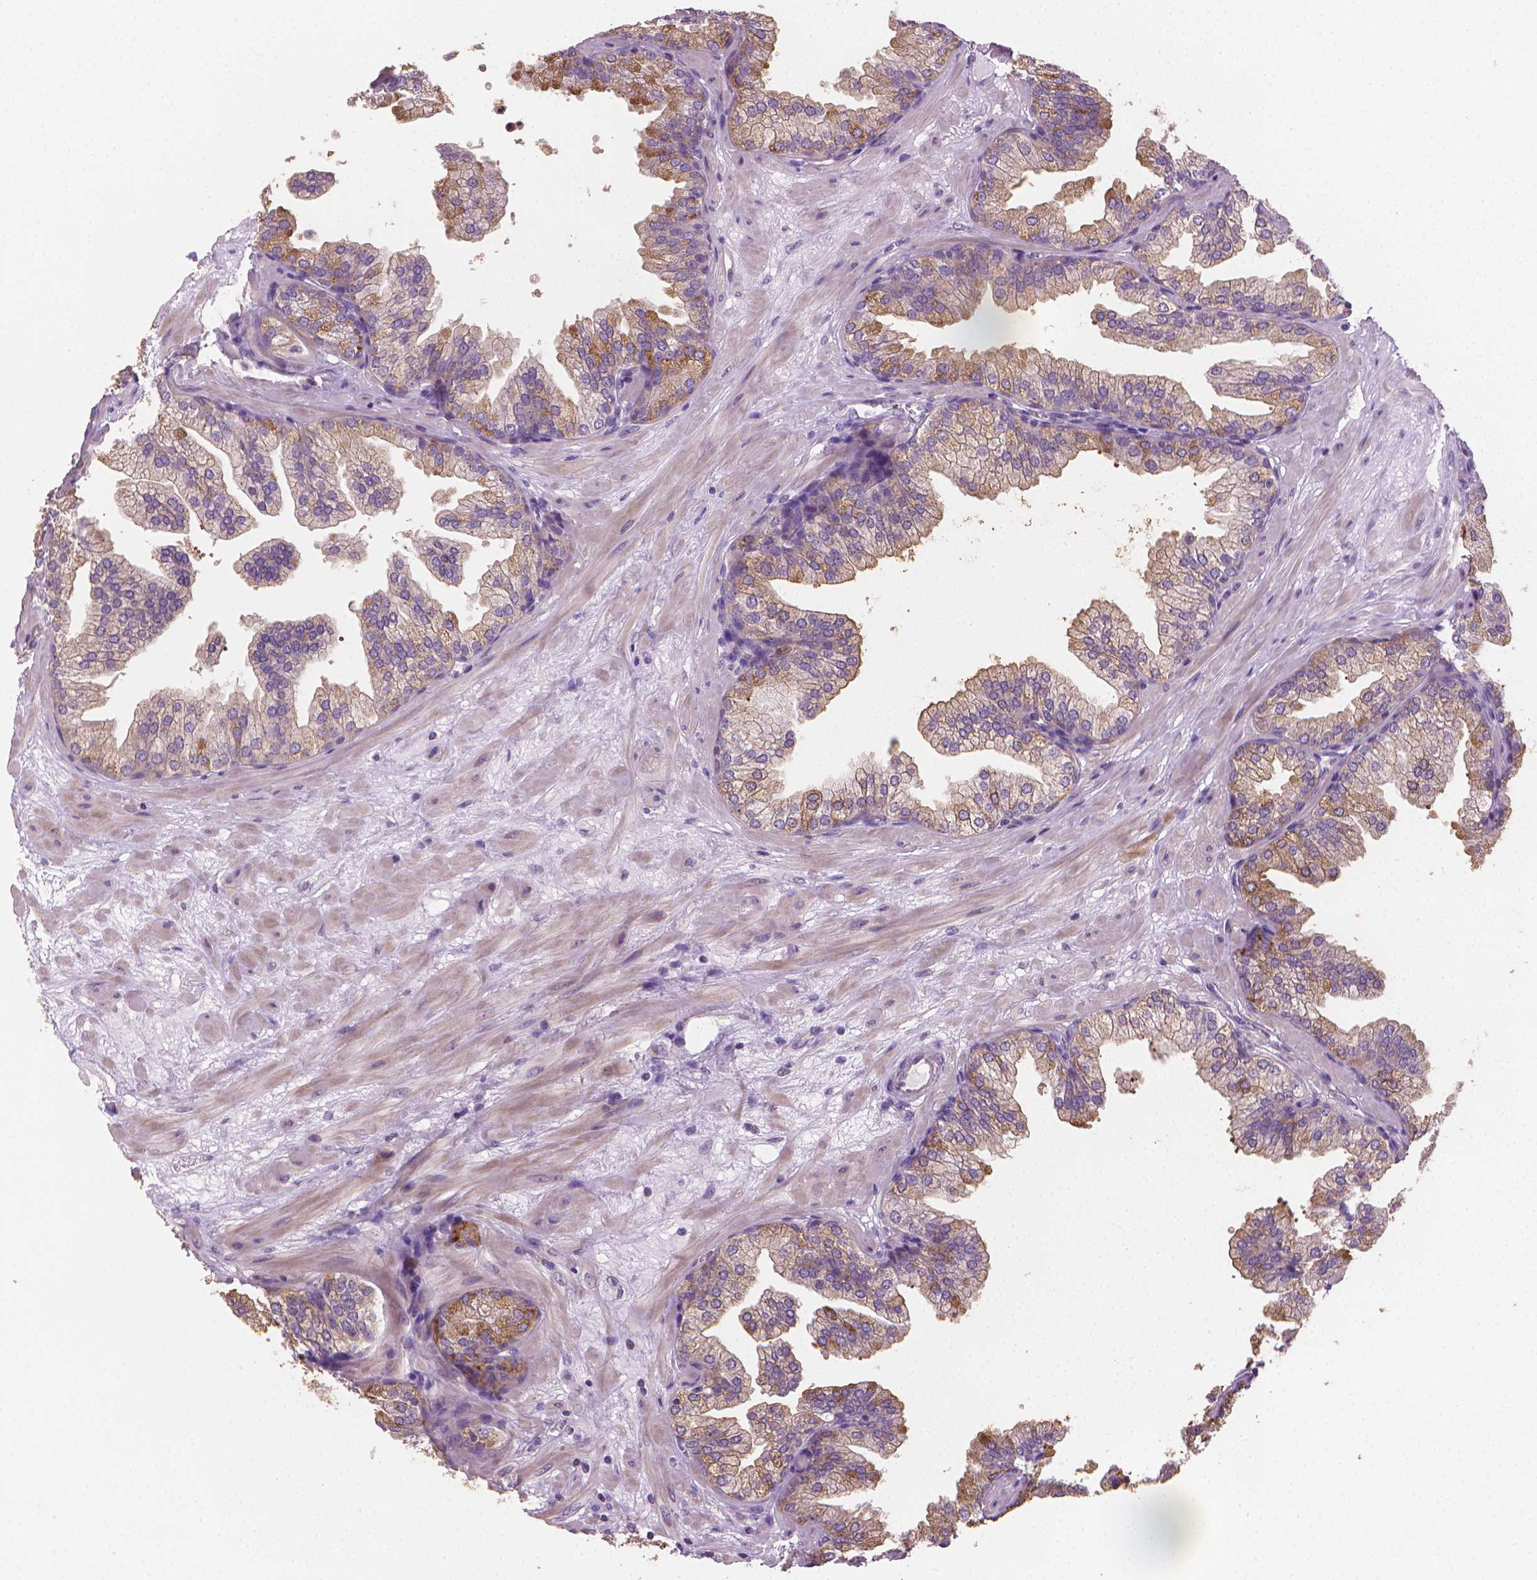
{"staining": {"intensity": "moderate", "quantity": "<25%", "location": "cytoplasmic/membranous"}, "tissue": "prostate", "cell_type": "Glandular cells", "image_type": "normal", "snomed": [{"axis": "morphology", "description": "Normal tissue, NOS"}, {"axis": "topography", "description": "Prostate"}], "caption": "Immunohistochemical staining of unremarkable human prostate displays moderate cytoplasmic/membranous protein staining in approximately <25% of glandular cells. The staining was performed using DAB, with brown indicating positive protein expression. Nuclei are stained blue with hematoxylin.", "gene": "CATIP", "patient": {"sex": "male", "age": 37}}